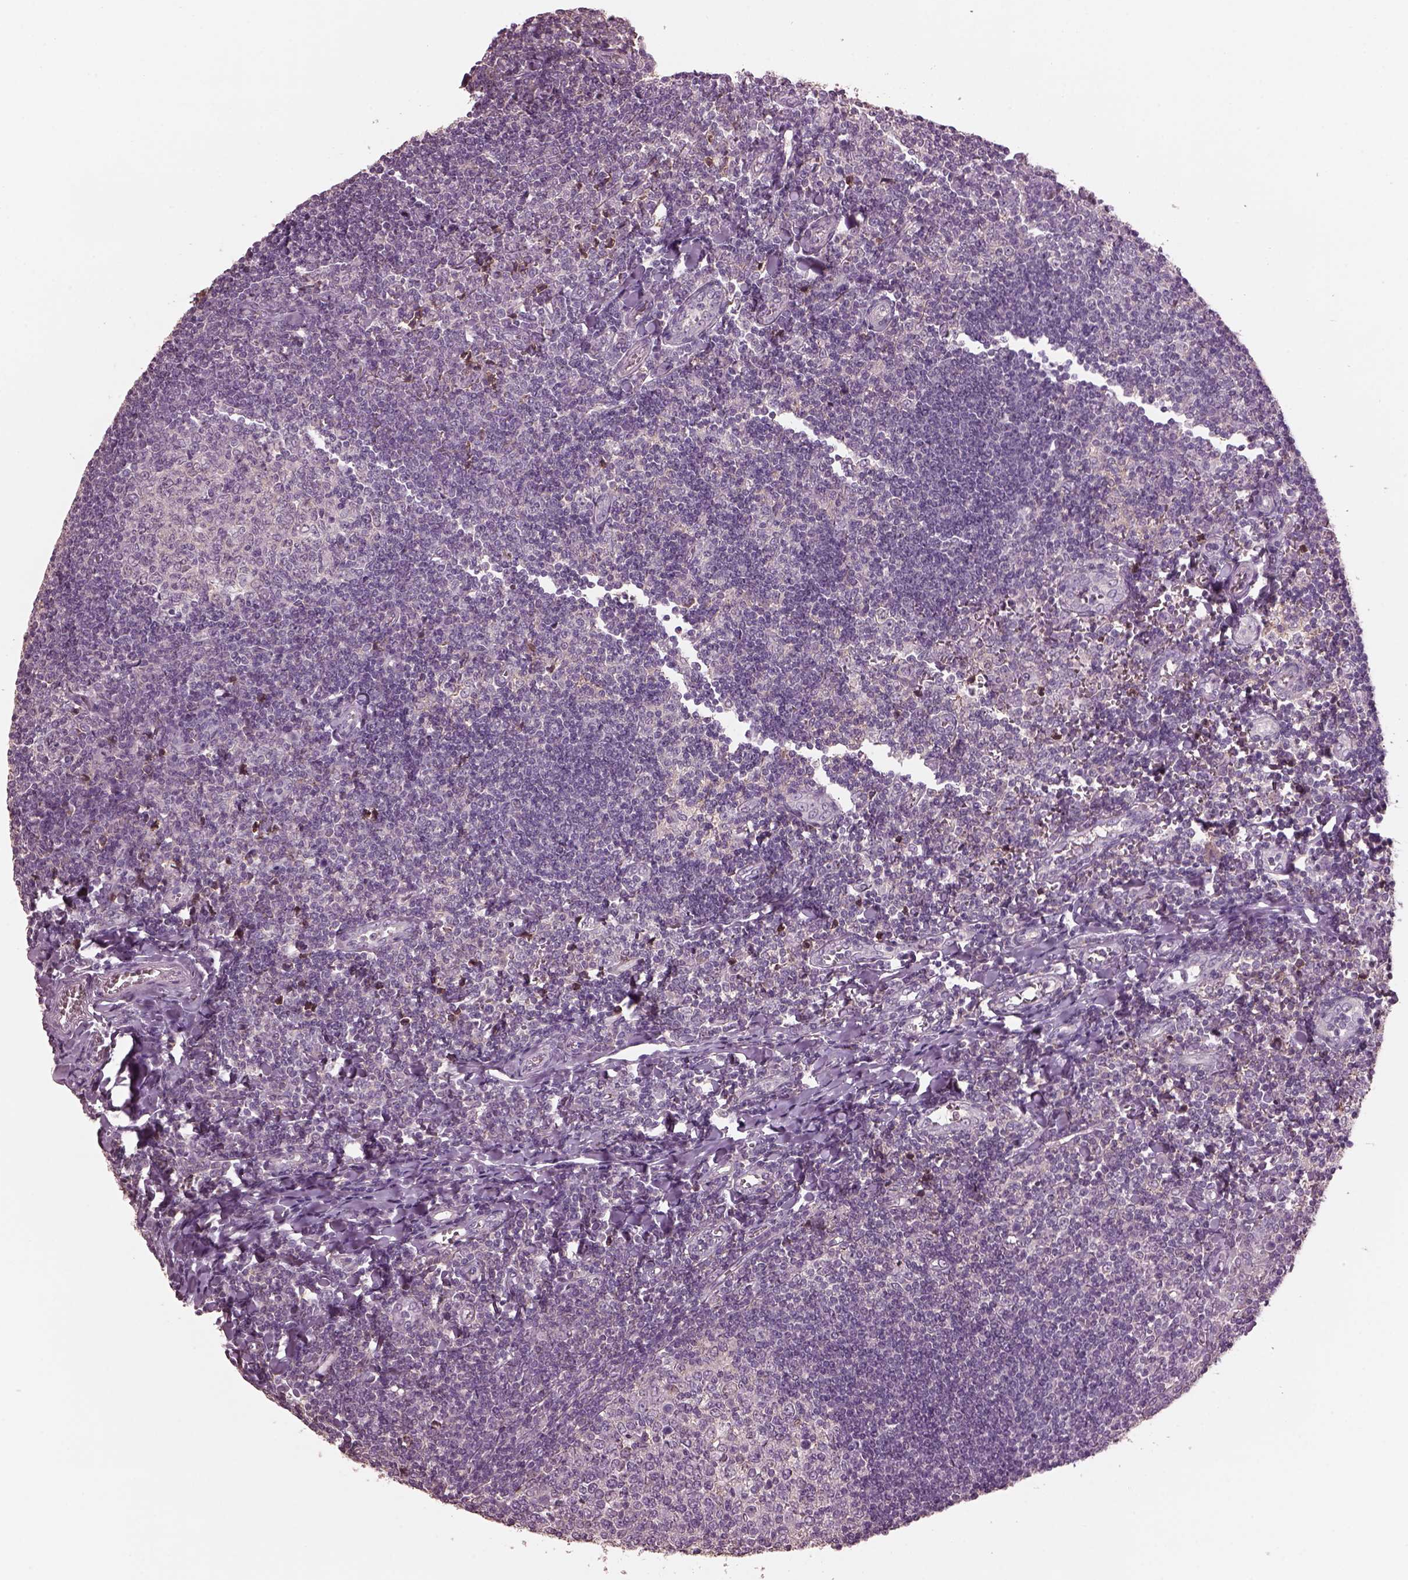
{"staining": {"intensity": "negative", "quantity": "none", "location": "none"}, "tissue": "tonsil", "cell_type": "Germinal center cells", "image_type": "normal", "snomed": [{"axis": "morphology", "description": "Normal tissue, NOS"}, {"axis": "topography", "description": "Tonsil"}], "caption": "An IHC micrograph of benign tonsil is shown. There is no staining in germinal center cells of tonsil. Brightfield microscopy of immunohistochemistry (IHC) stained with DAB (3,3'-diaminobenzidine) (brown) and hematoxylin (blue), captured at high magnification.", "gene": "SRI", "patient": {"sex": "female", "age": 12}}